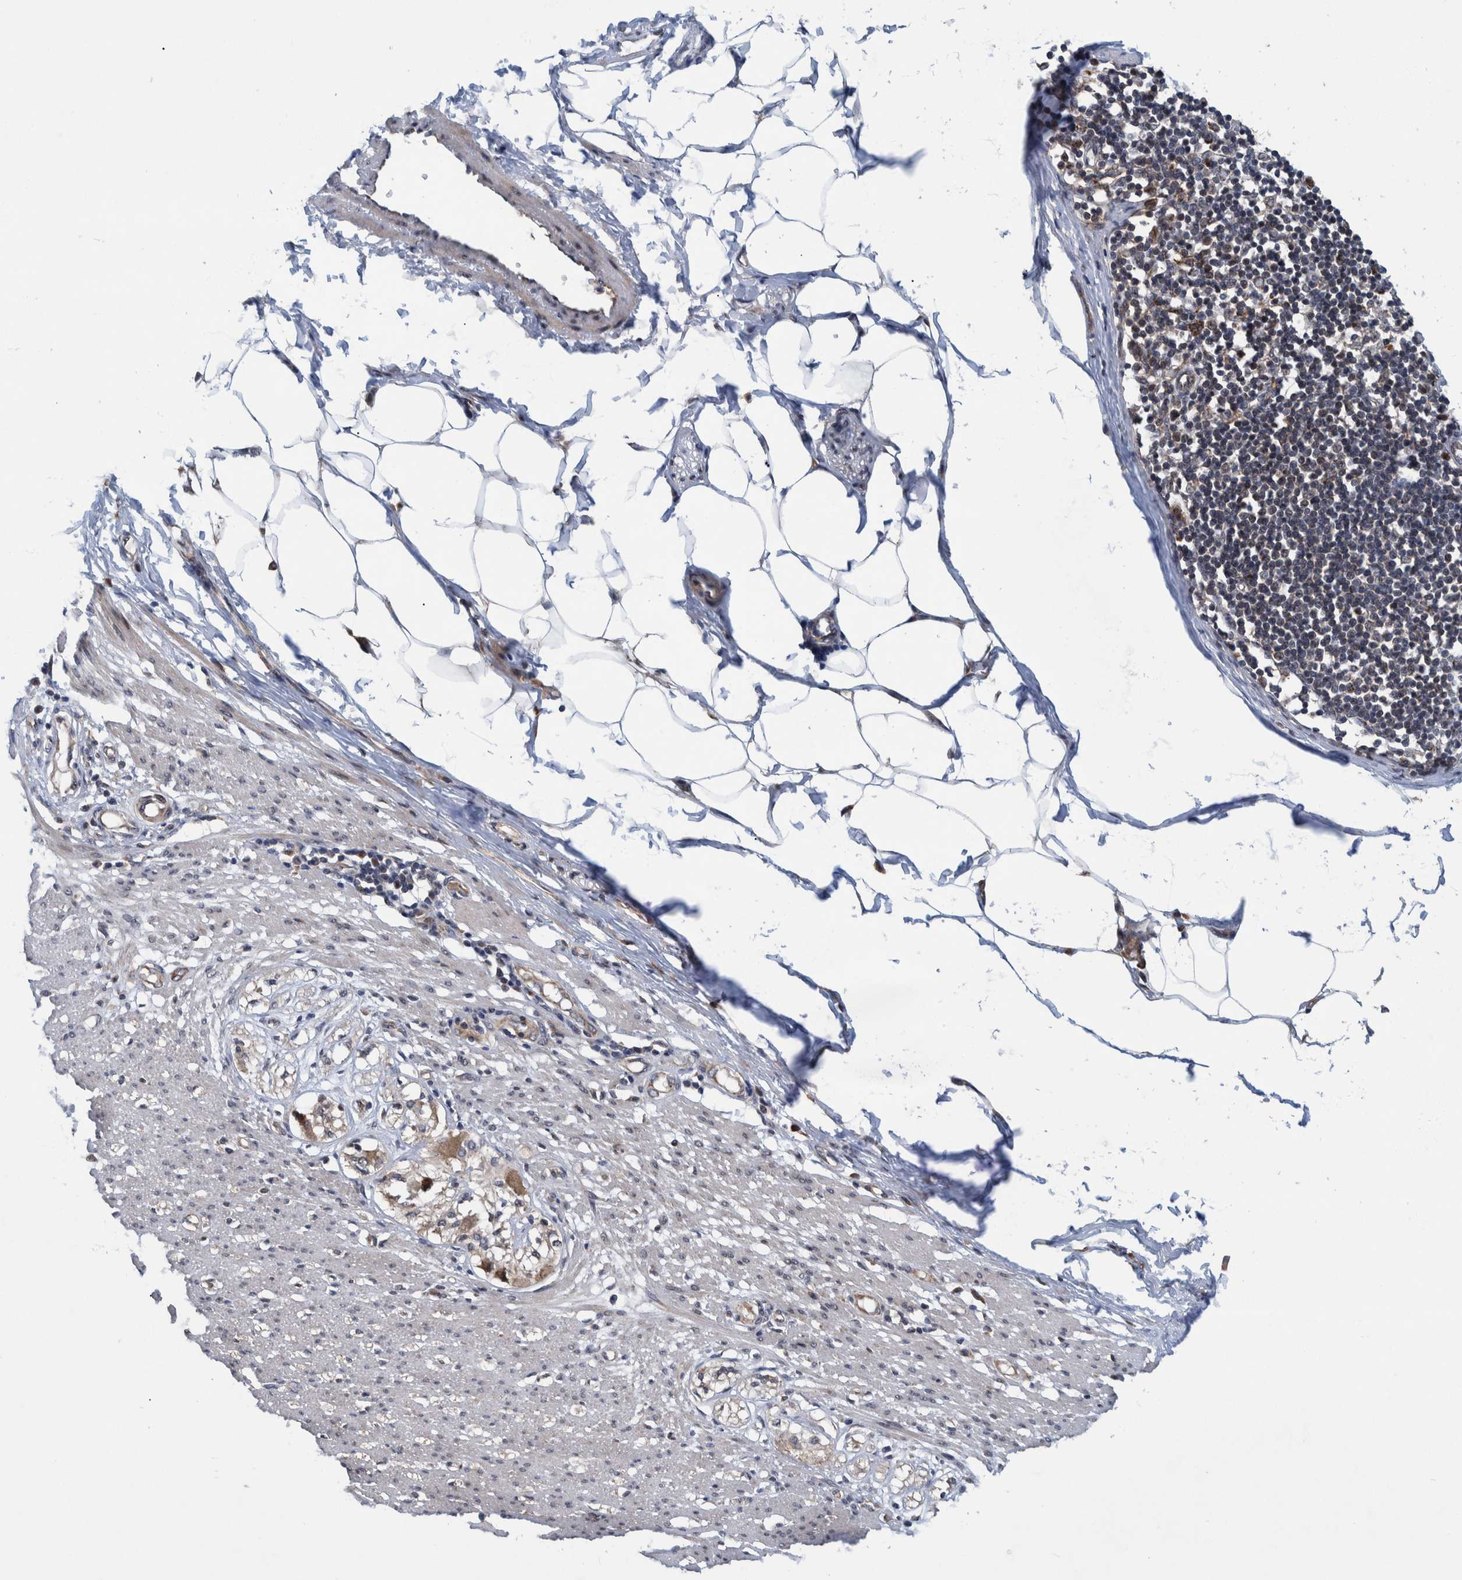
{"staining": {"intensity": "moderate", "quantity": "25%-75%", "location": "cytoplasmic/membranous"}, "tissue": "smooth muscle", "cell_type": "Smooth muscle cells", "image_type": "normal", "snomed": [{"axis": "morphology", "description": "Normal tissue, NOS"}, {"axis": "morphology", "description": "Adenocarcinoma, NOS"}, {"axis": "topography", "description": "Colon"}, {"axis": "topography", "description": "Peripheral nerve tissue"}], "caption": "Smooth muscle cells demonstrate medium levels of moderate cytoplasmic/membranous positivity in about 25%-75% of cells in normal human smooth muscle. Ihc stains the protein of interest in brown and the nuclei are stained blue.", "gene": "MRPS7", "patient": {"sex": "male", "age": 14}}